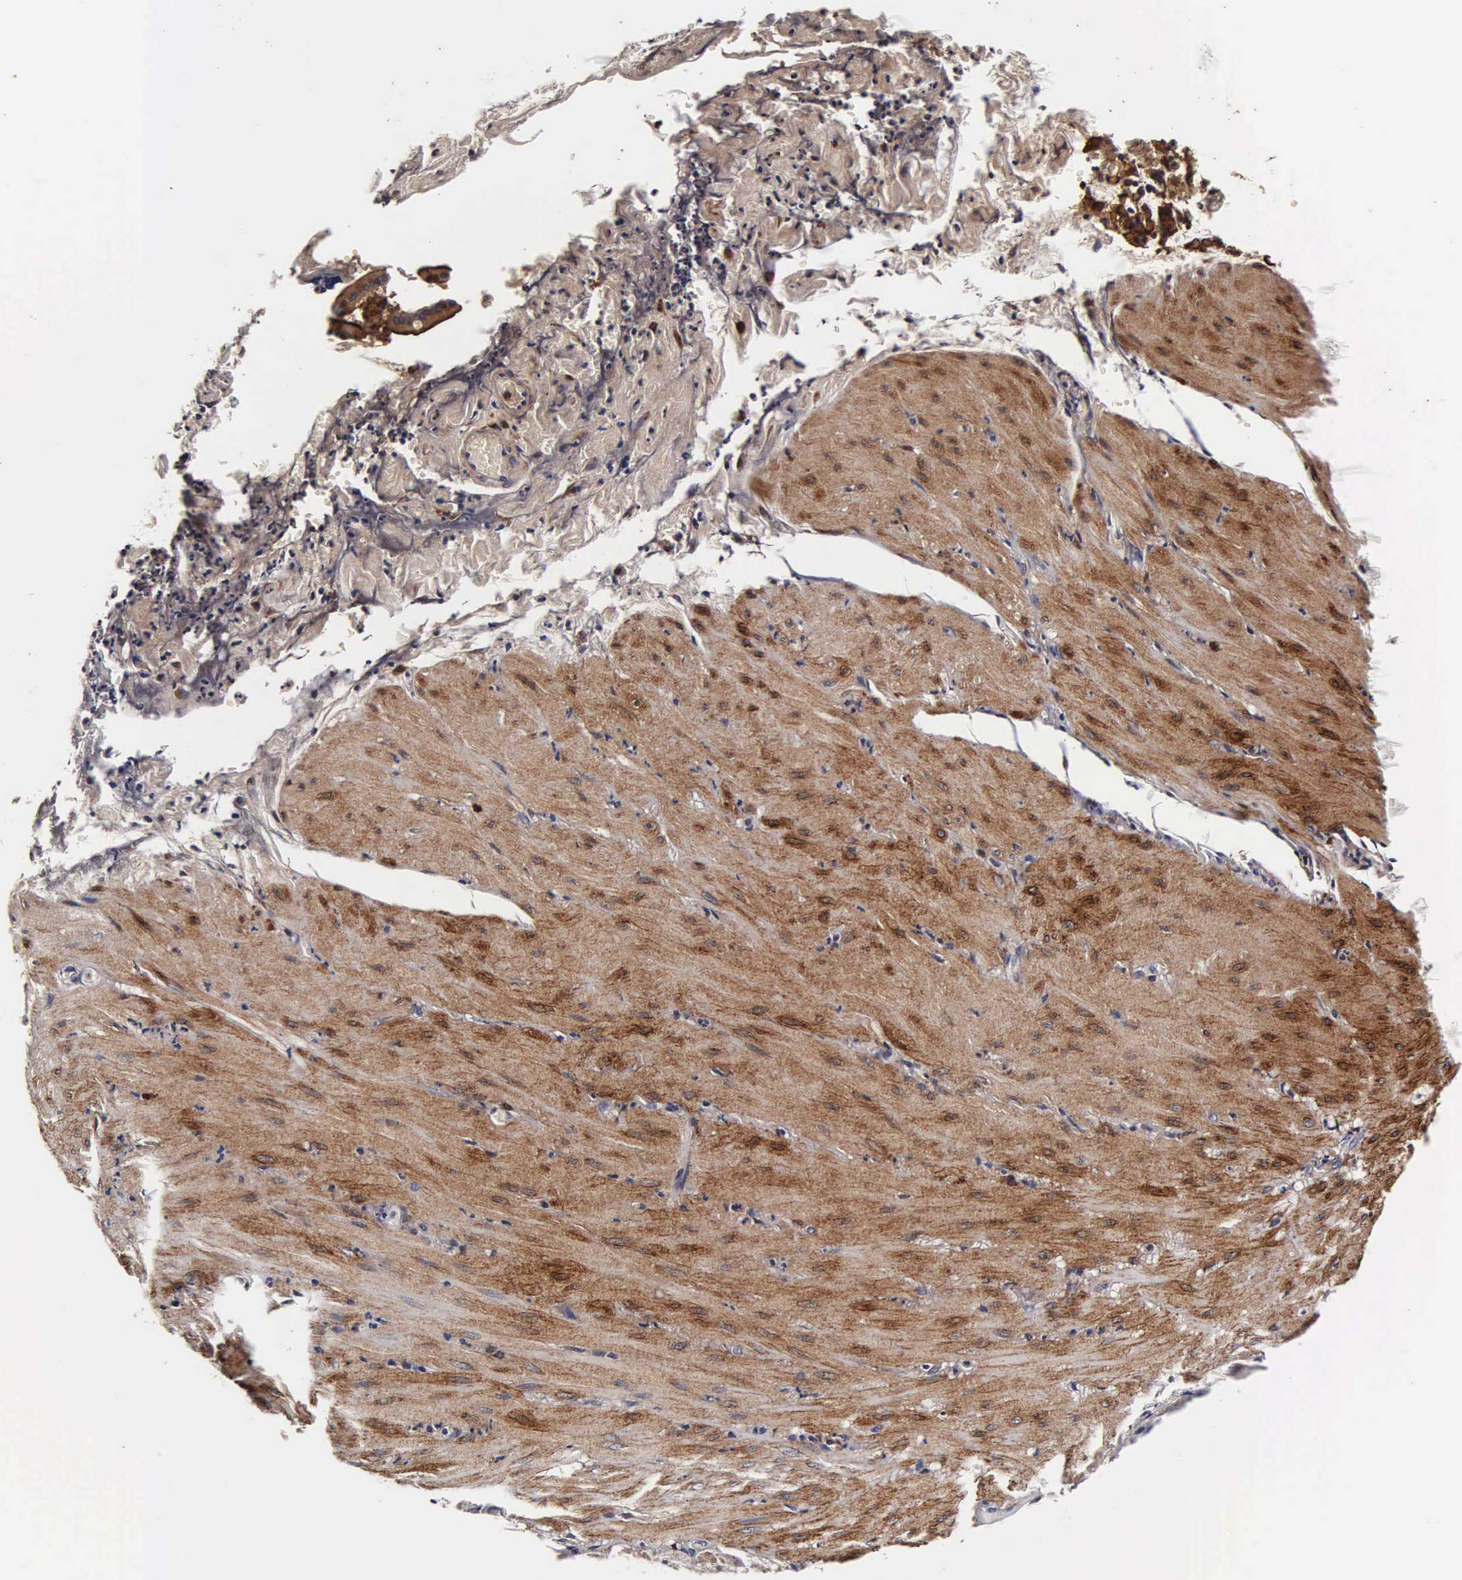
{"staining": {"intensity": "moderate", "quantity": ">75%", "location": "cytoplasmic/membranous"}, "tissue": "smooth muscle", "cell_type": "Smooth muscle cells", "image_type": "normal", "snomed": [{"axis": "morphology", "description": "Normal tissue, NOS"}, {"axis": "topography", "description": "Duodenum"}], "caption": "This is an image of immunohistochemistry staining of normal smooth muscle, which shows moderate expression in the cytoplasmic/membranous of smooth muscle cells.", "gene": "CST3", "patient": {"sex": "male", "age": 63}}